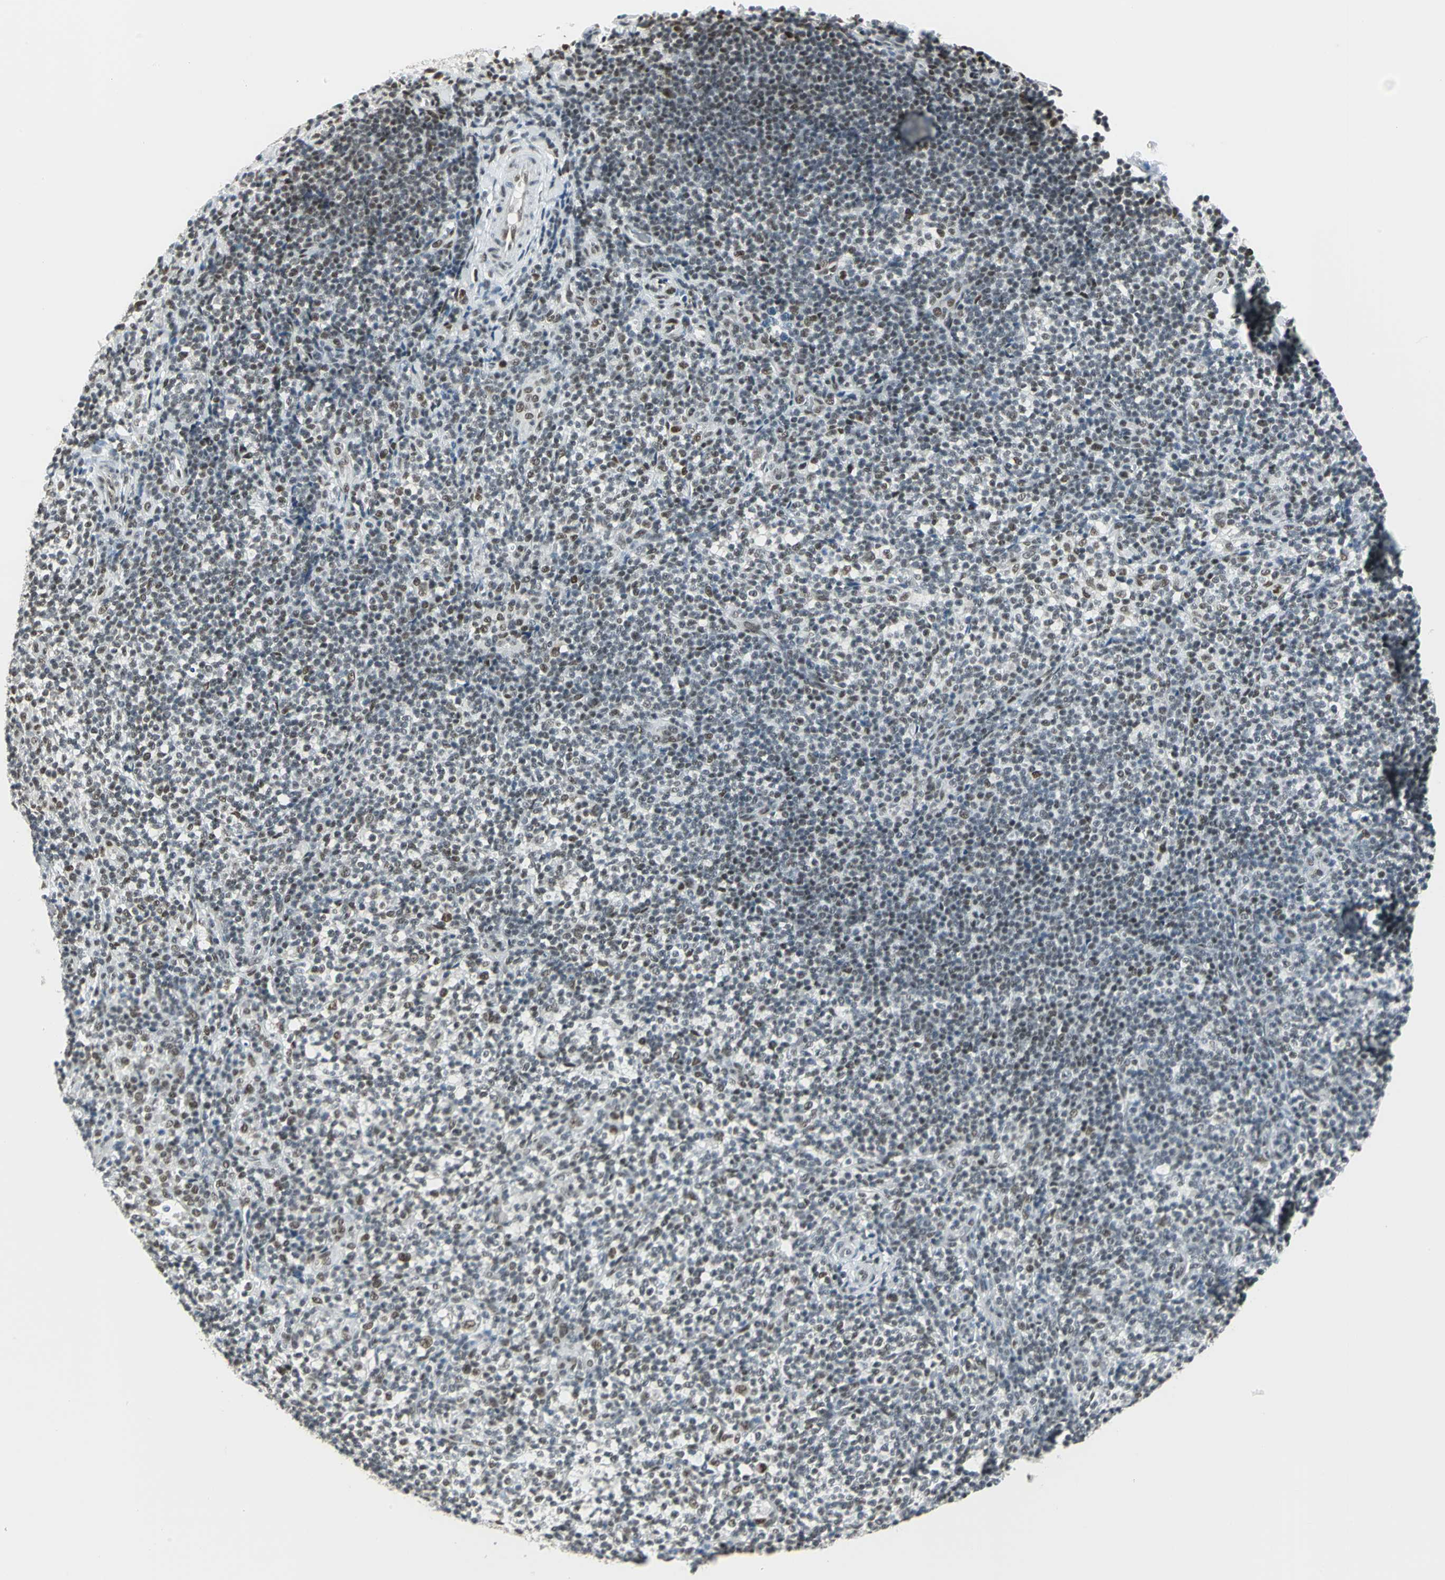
{"staining": {"intensity": "moderate", "quantity": "25%-75%", "location": "nuclear"}, "tissue": "lymphoma", "cell_type": "Tumor cells", "image_type": "cancer", "snomed": [{"axis": "morphology", "description": "Malignant lymphoma, non-Hodgkin's type, Low grade"}, {"axis": "topography", "description": "Lymph node"}], "caption": "There is medium levels of moderate nuclear staining in tumor cells of malignant lymphoma, non-Hodgkin's type (low-grade), as demonstrated by immunohistochemical staining (brown color).", "gene": "ADNP", "patient": {"sex": "female", "age": 76}}